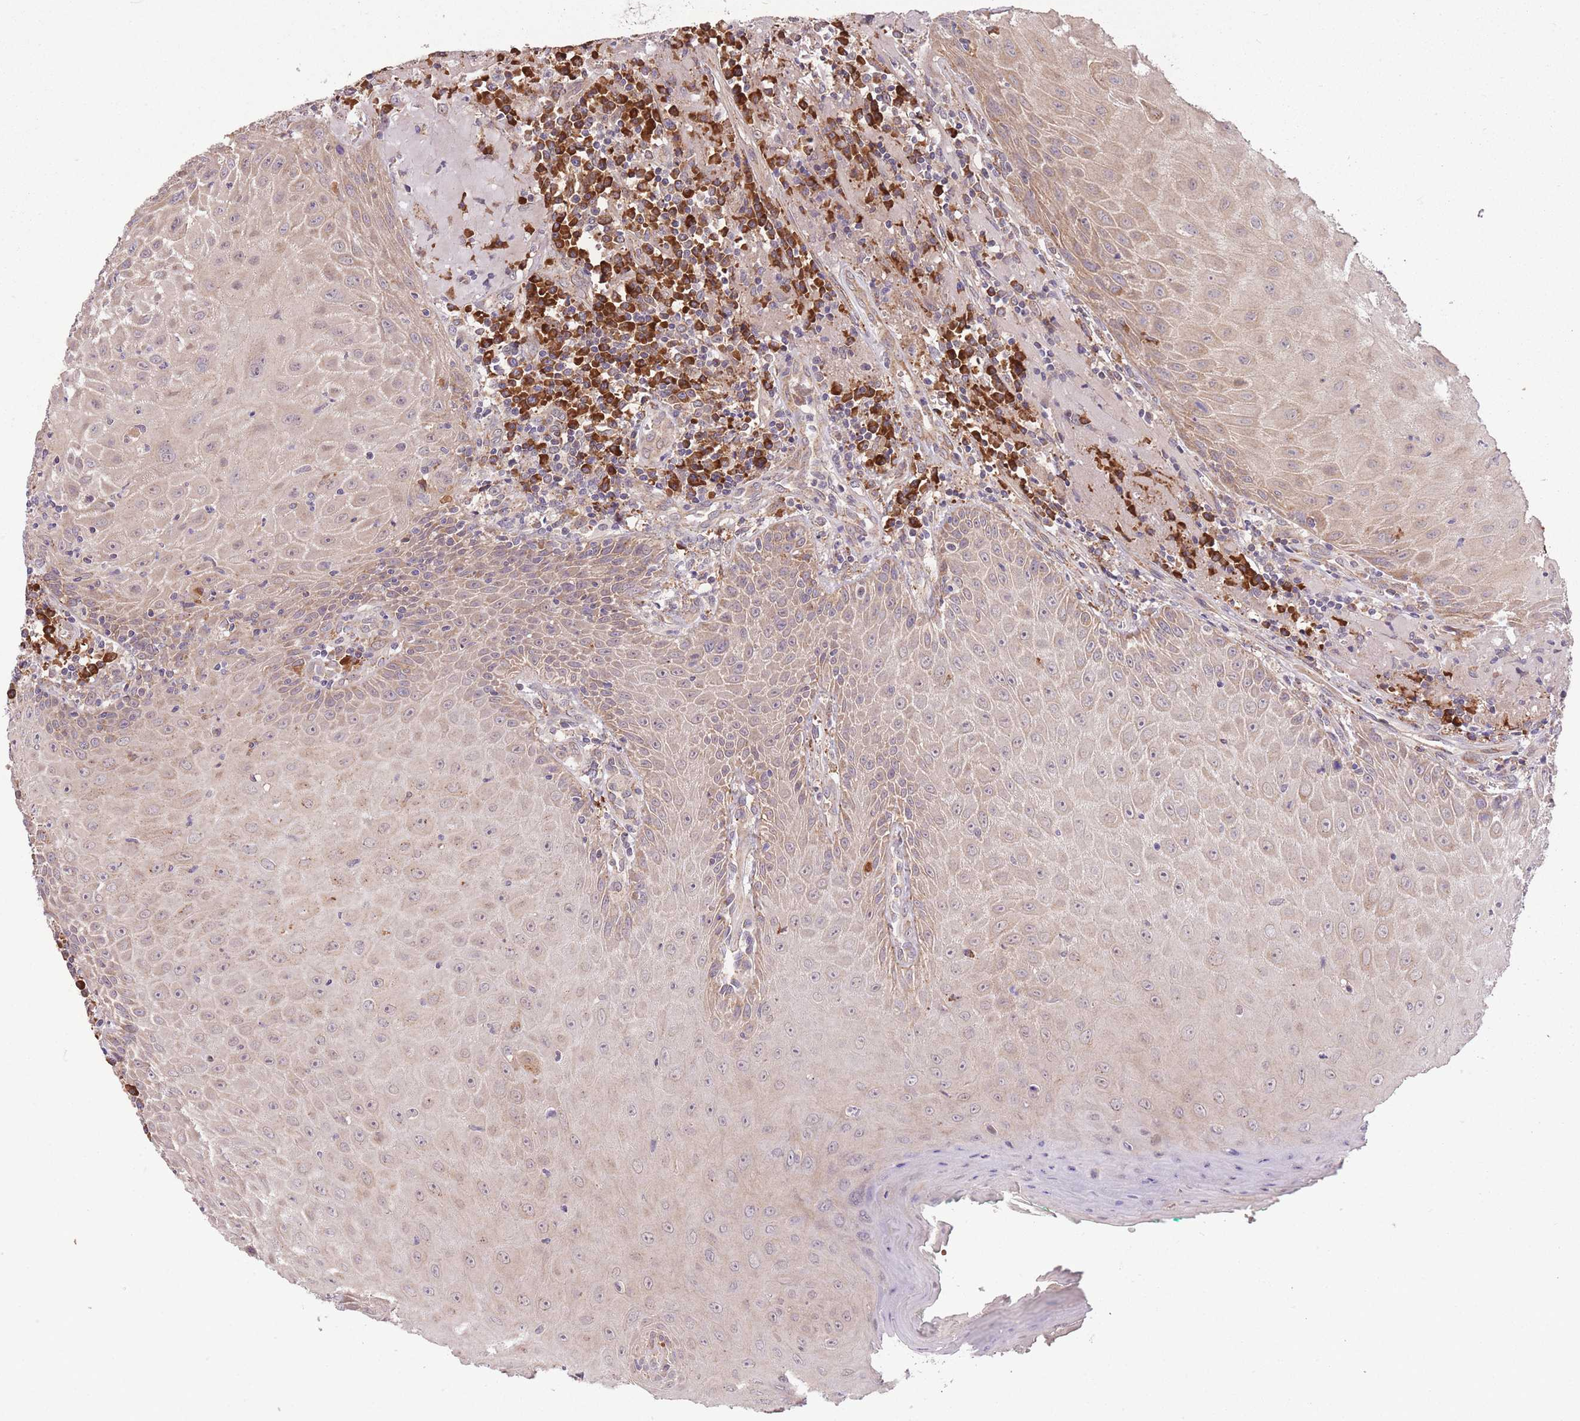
{"staining": {"intensity": "weak", "quantity": ">75%", "location": "cytoplasmic/membranous"}, "tissue": "head and neck cancer", "cell_type": "Tumor cells", "image_type": "cancer", "snomed": [{"axis": "morphology", "description": "Normal tissue, NOS"}, {"axis": "morphology", "description": "Squamous cell carcinoma, NOS"}, {"axis": "topography", "description": "Oral tissue"}, {"axis": "topography", "description": "Head-Neck"}], "caption": "A micrograph of squamous cell carcinoma (head and neck) stained for a protein reveals weak cytoplasmic/membranous brown staining in tumor cells.", "gene": "POLR3F", "patient": {"sex": "female", "age": 70}}